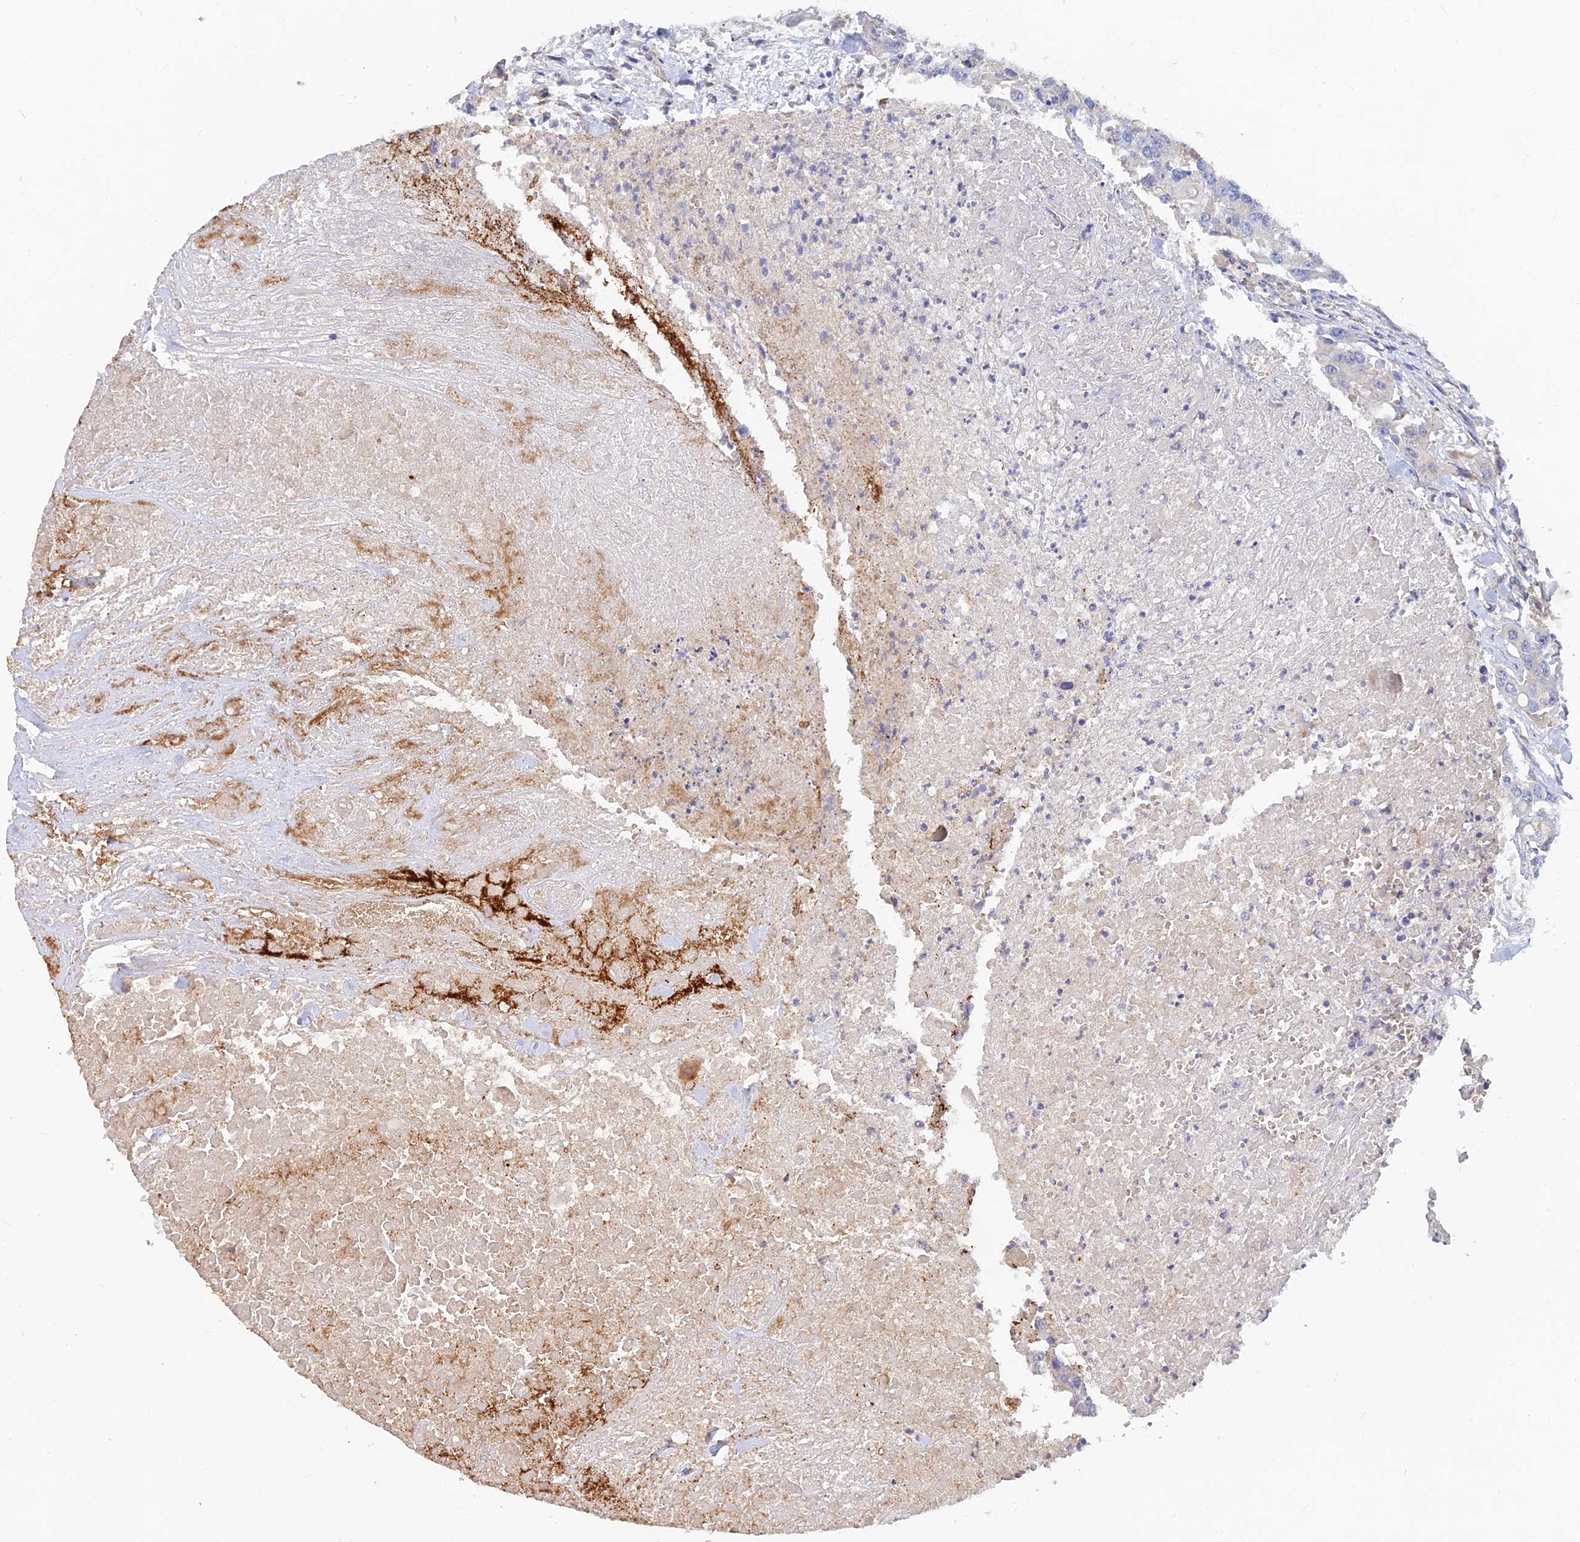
{"staining": {"intensity": "weak", "quantity": "<25%", "location": "cytoplasmic/membranous"}, "tissue": "colorectal cancer", "cell_type": "Tumor cells", "image_type": "cancer", "snomed": [{"axis": "morphology", "description": "Adenocarcinoma, NOS"}, {"axis": "topography", "description": "Colon"}], "caption": "This is an IHC histopathology image of human adenocarcinoma (colorectal). There is no positivity in tumor cells.", "gene": "ARRDC1", "patient": {"sex": "male", "age": 77}}